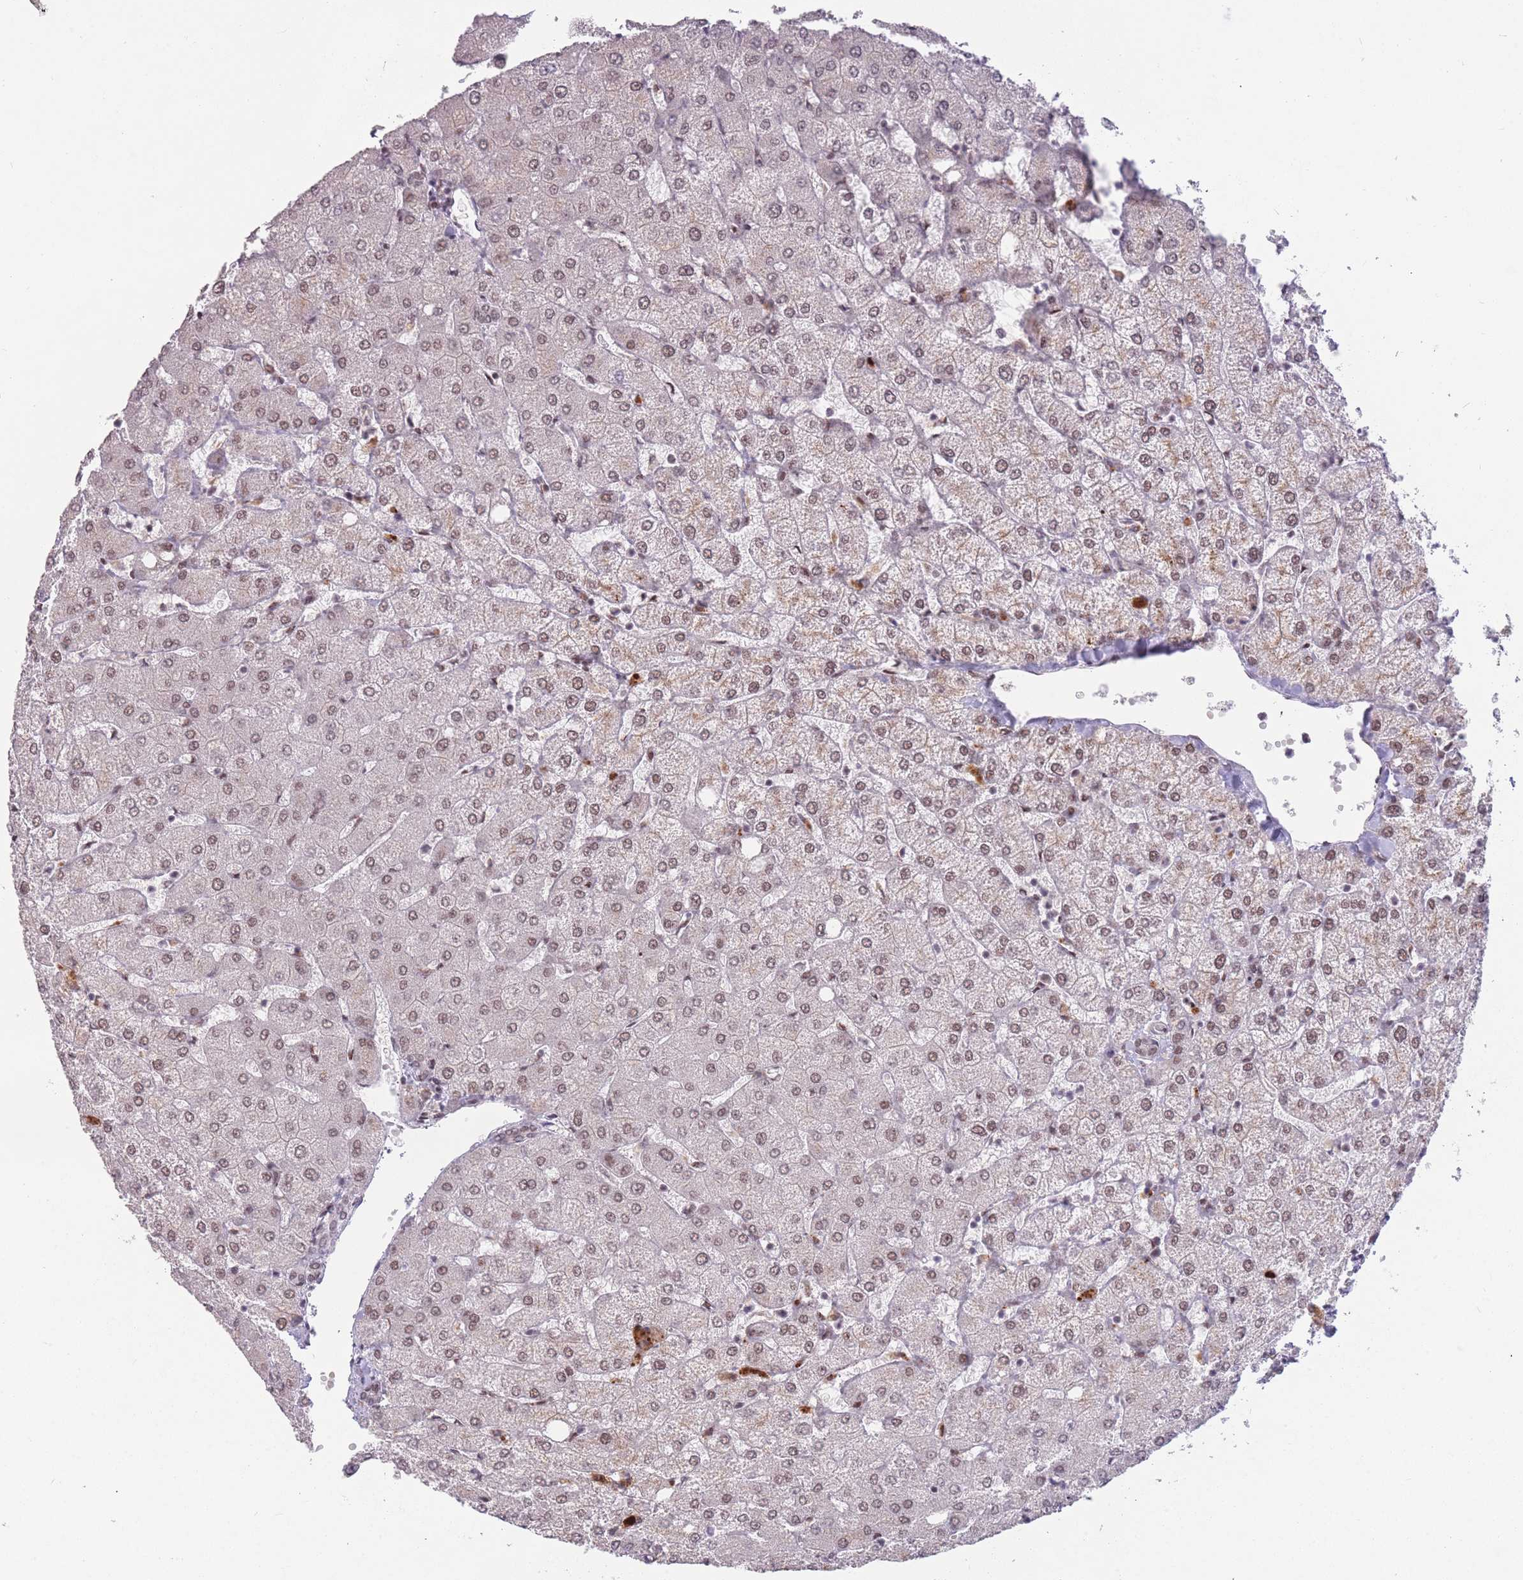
{"staining": {"intensity": "negative", "quantity": "none", "location": "none"}, "tissue": "liver", "cell_type": "Cholangiocytes", "image_type": "normal", "snomed": [{"axis": "morphology", "description": "Normal tissue, NOS"}, {"axis": "topography", "description": "Liver"}], "caption": "Immunohistochemistry image of benign human liver stained for a protein (brown), which demonstrates no expression in cholangiocytes.", "gene": "HNRNPUL1", "patient": {"sex": "female", "age": 54}}